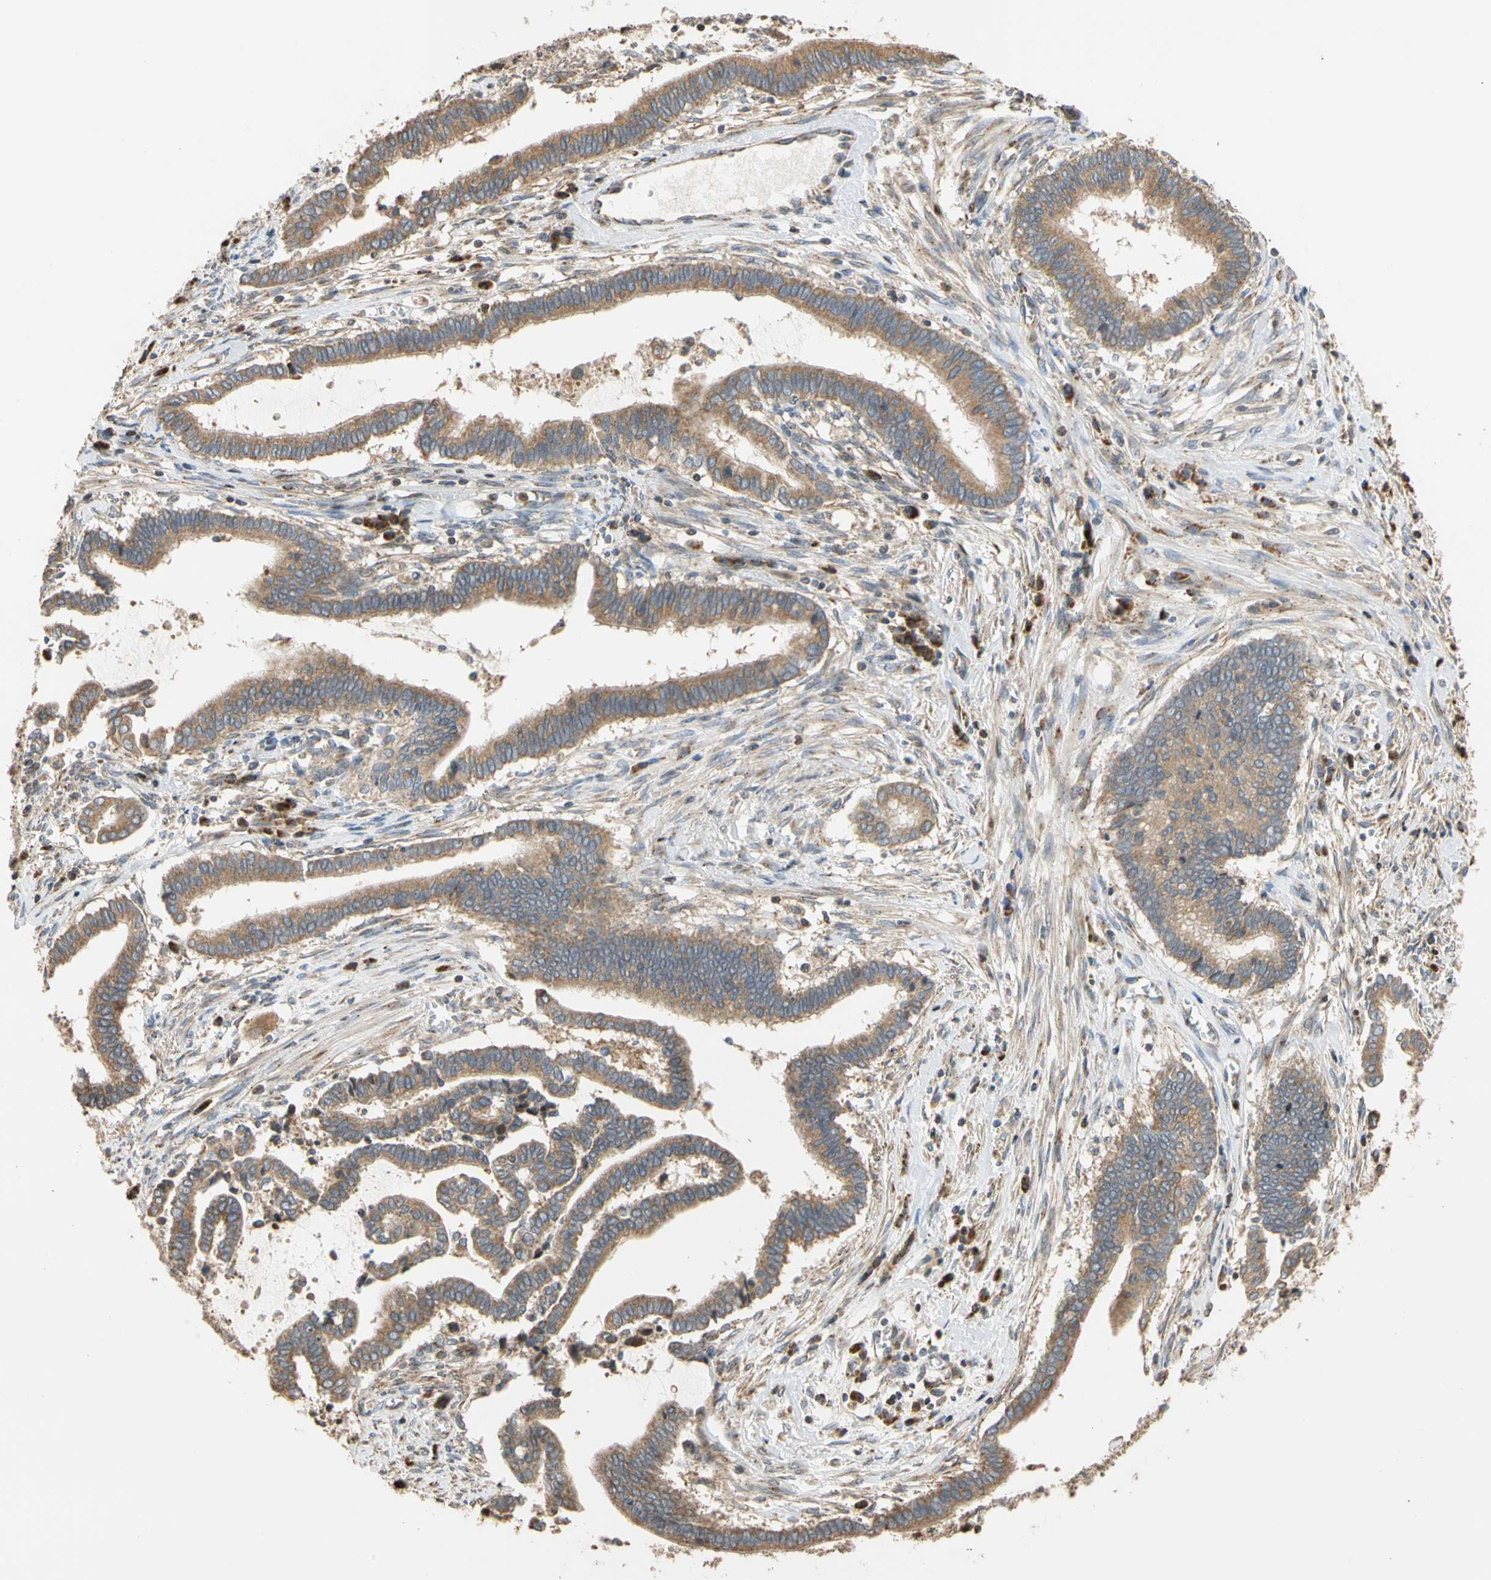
{"staining": {"intensity": "moderate", "quantity": ">75%", "location": "cytoplasmic/membranous"}, "tissue": "cervical cancer", "cell_type": "Tumor cells", "image_type": "cancer", "snomed": [{"axis": "morphology", "description": "Adenocarcinoma, NOS"}, {"axis": "topography", "description": "Cervix"}], "caption": "Protein staining displays moderate cytoplasmic/membranous staining in approximately >75% of tumor cells in cervical adenocarcinoma. The protein is shown in brown color, while the nuclei are stained blue.", "gene": "IP6K2", "patient": {"sex": "female", "age": 44}}